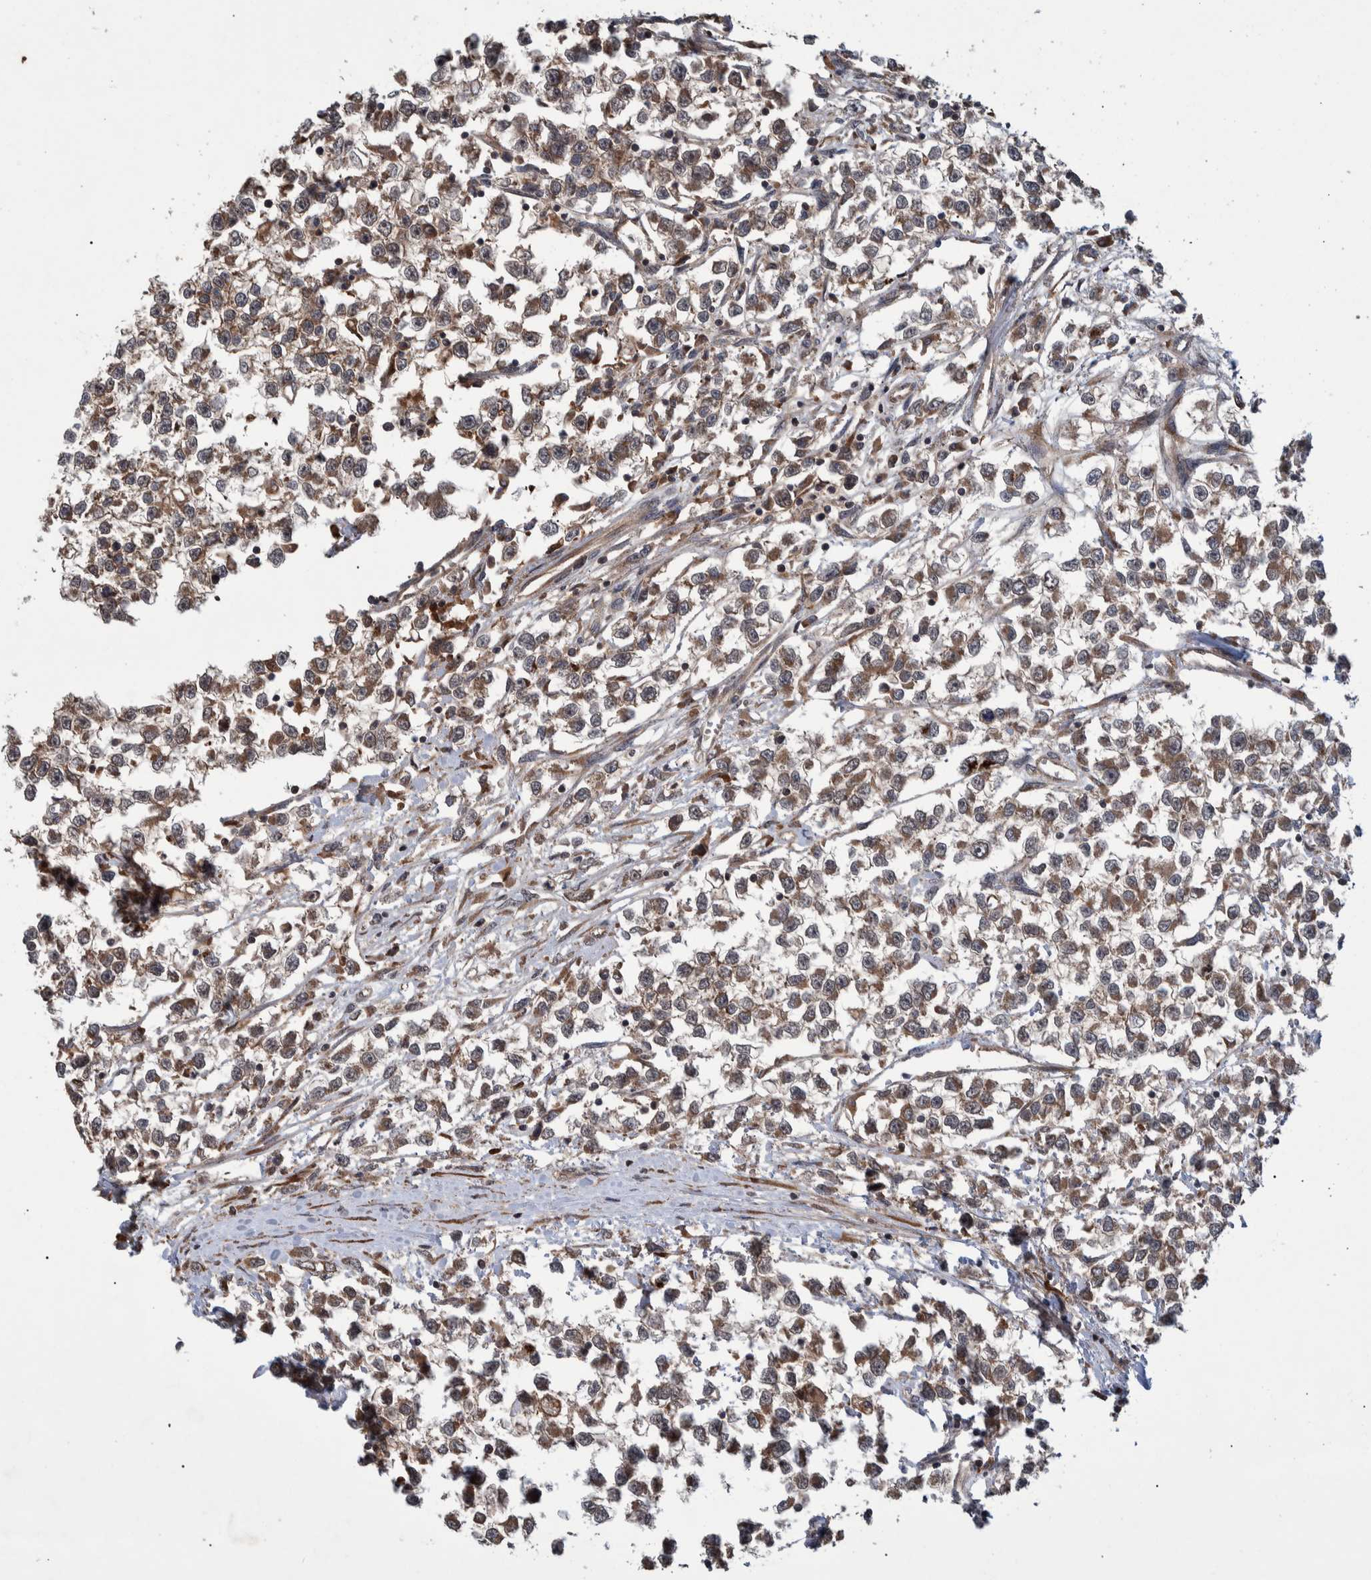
{"staining": {"intensity": "weak", "quantity": ">75%", "location": "cytoplasmic/membranous"}, "tissue": "testis cancer", "cell_type": "Tumor cells", "image_type": "cancer", "snomed": [{"axis": "morphology", "description": "Seminoma, NOS"}, {"axis": "morphology", "description": "Carcinoma, Embryonal, NOS"}, {"axis": "topography", "description": "Testis"}], "caption": "A low amount of weak cytoplasmic/membranous expression is seen in about >75% of tumor cells in testis cancer tissue.", "gene": "B3GNTL1", "patient": {"sex": "male", "age": 51}}